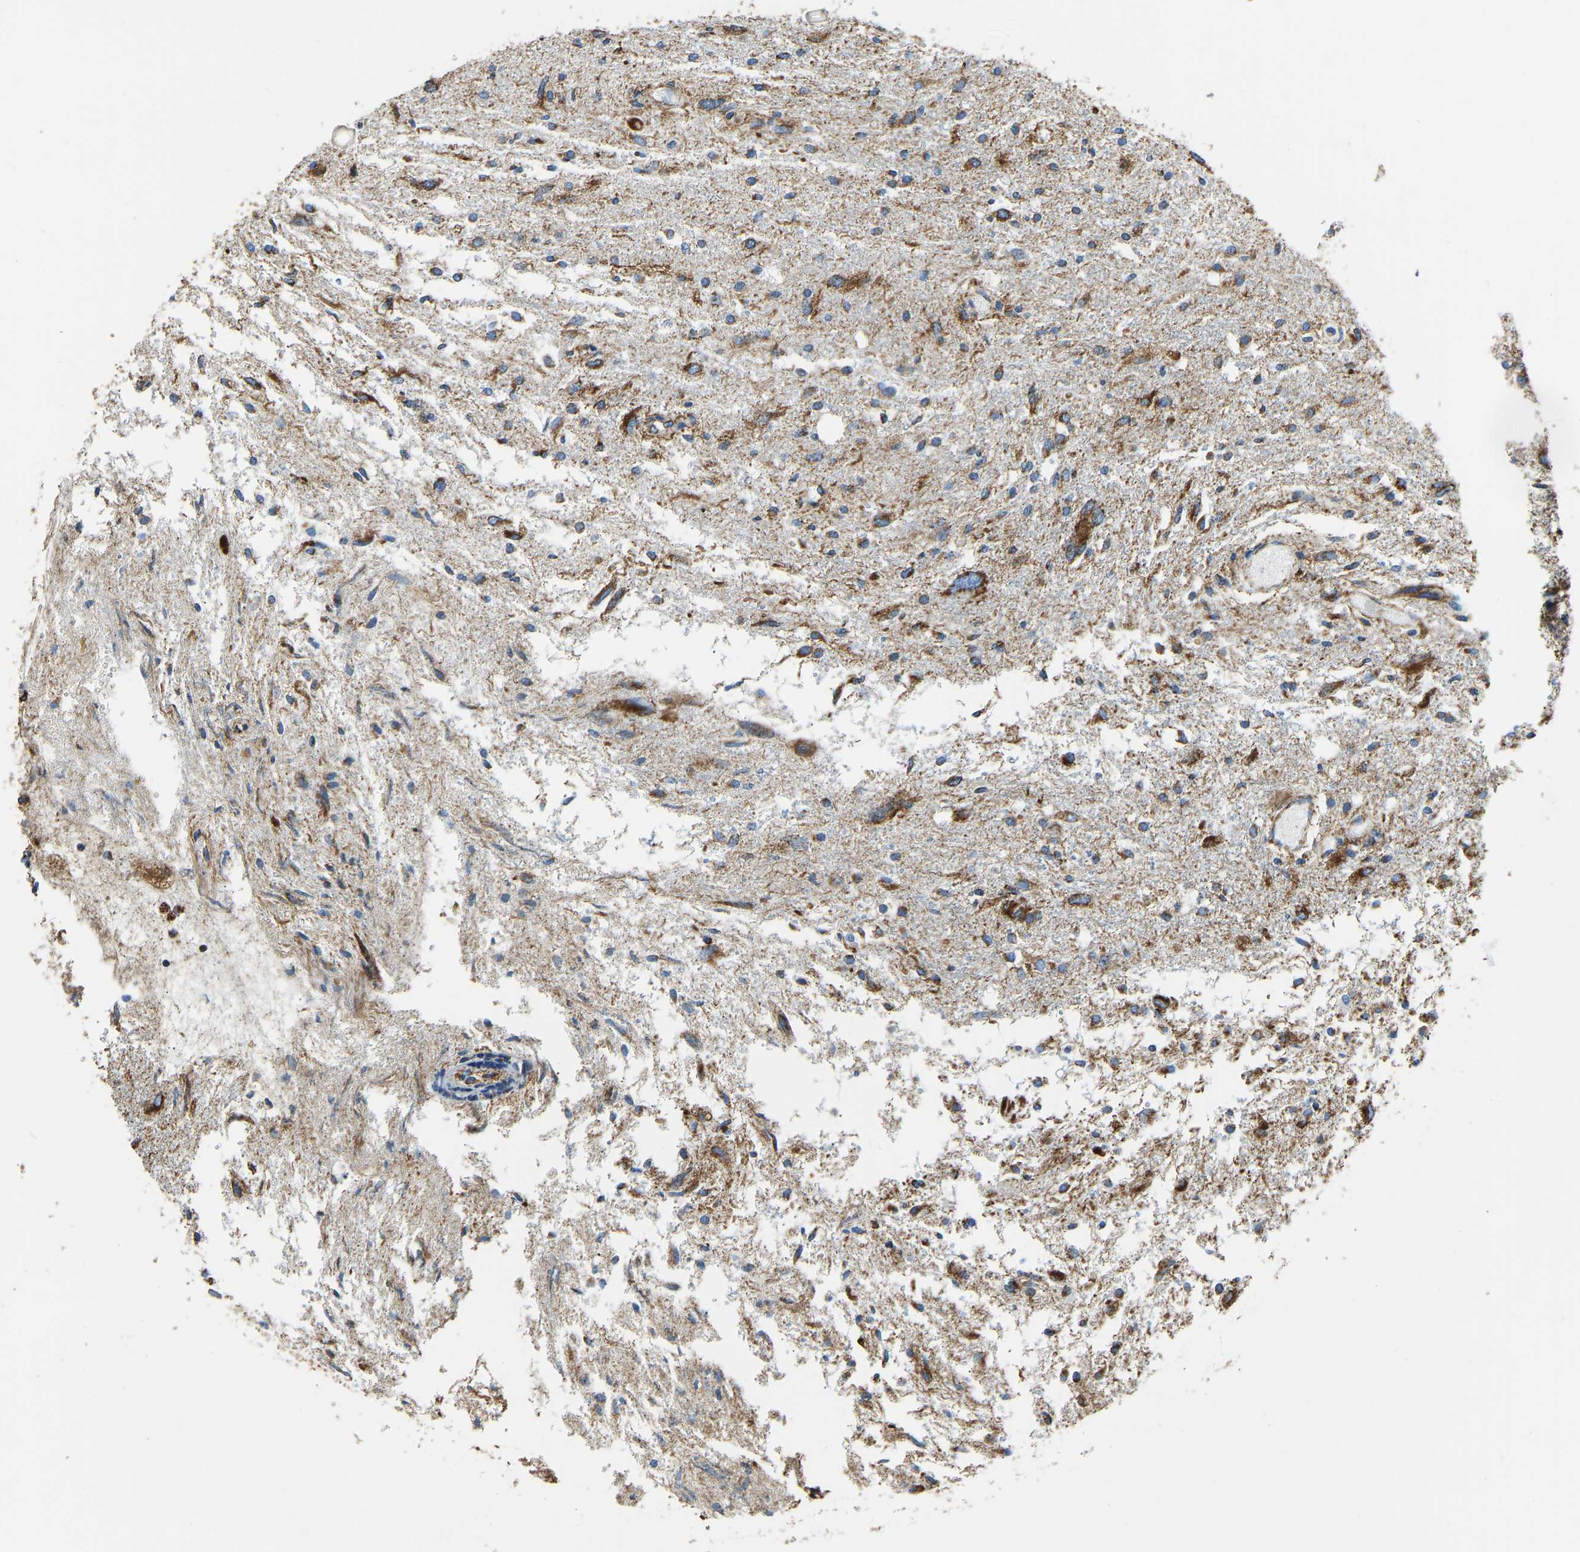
{"staining": {"intensity": "moderate", "quantity": ">75%", "location": "cytoplasmic/membranous"}, "tissue": "glioma", "cell_type": "Tumor cells", "image_type": "cancer", "snomed": [{"axis": "morphology", "description": "Glioma, malignant, High grade"}, {"axis": "topography", "description": "Brain"}], "caption": "The micrograph reveals staining of glioma, revealing moderate cytoplasmic/membranous protein positivity (brown color) within tumor cells.", "gene": "IRX6", "patient": {"sex": "female", "age": 59}}